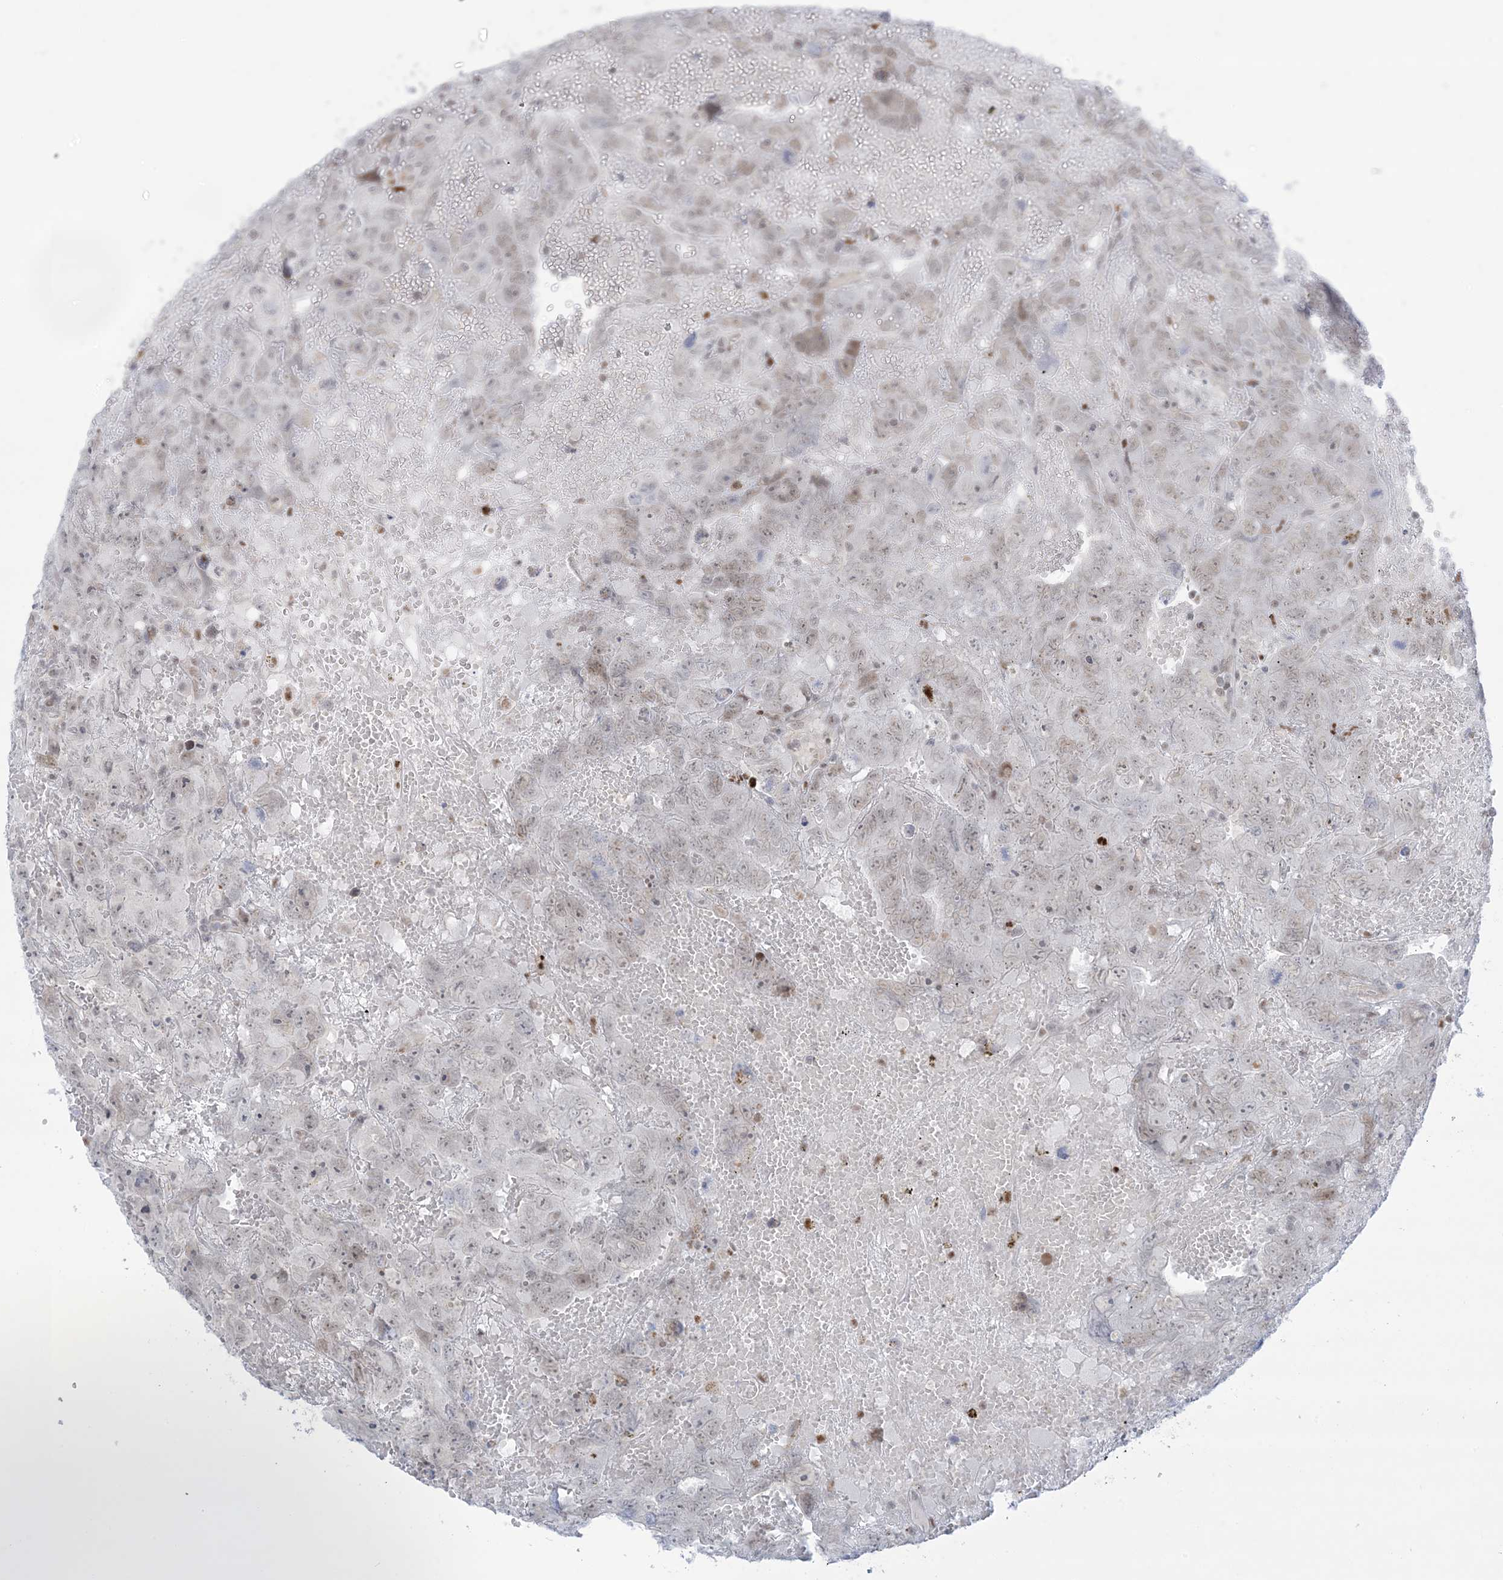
{"staining": {"intensity": "weak", "quantity": "<25%", "location": "nuclear"}, "tissue": "testis cancer", "cell_type": "Tumor cells", "image_type": "cancer", "snomed": [{"axis": "morphology", "description": "Carcinoma, Embryonal, NOS"}, {"axis": "topography", "description": "Testis"}], "caption": "The photomicrograph reveals no staining of tumor cells in testis cancer. (Immunohistochemistry, brightfield microscopy, high magnification).", "gene": "TFPT", "patient": {"sex": "male", "age": 45}}